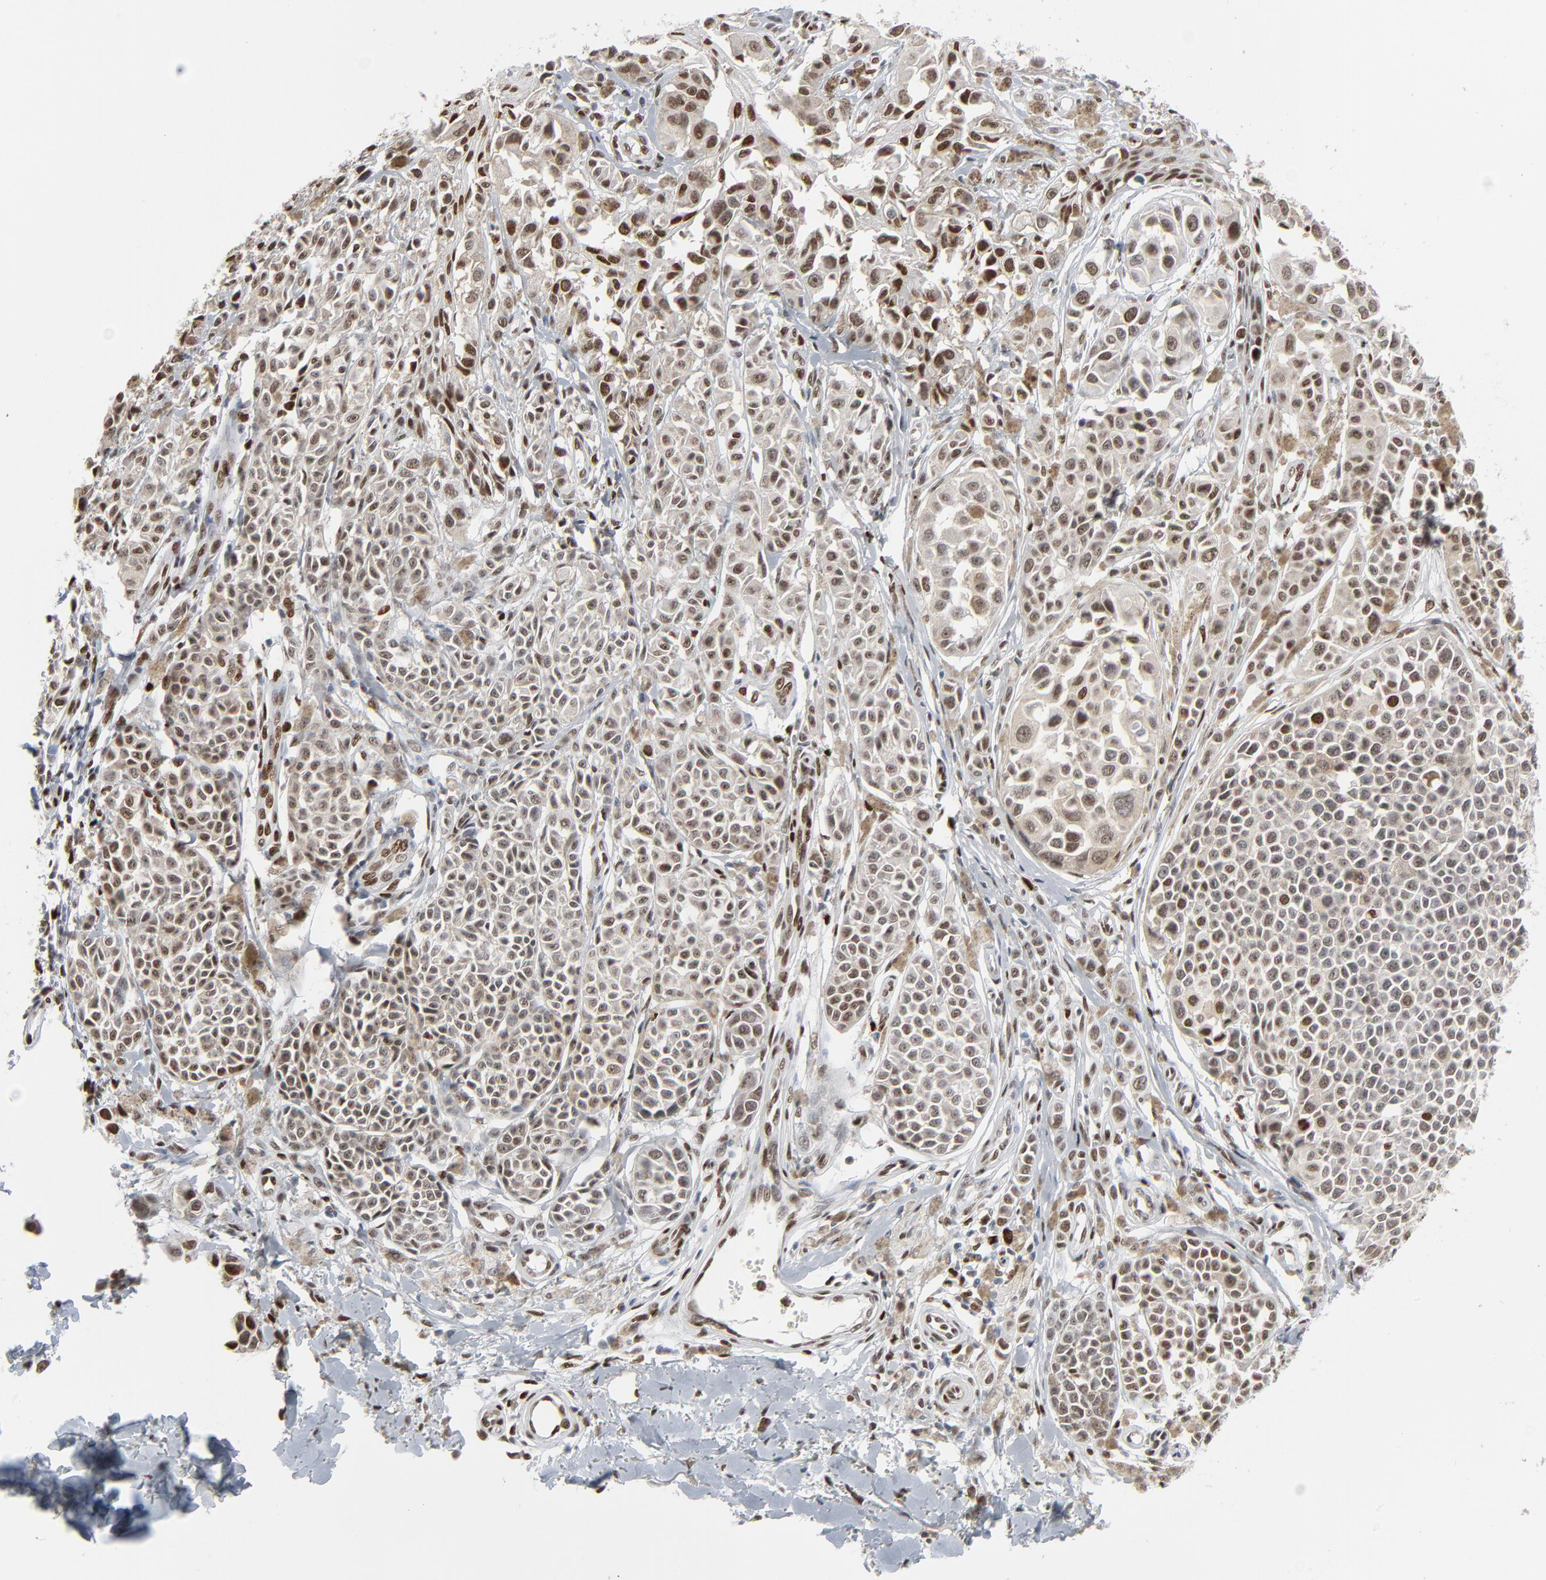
{"staining": {"intensity": "strong", "quantity": ">75%", "location": "nuclear"}, "tissue": "melanoma", "cell_type": "Tumor cells", "image_type": "cancer", "snomed": [{"axis": "morphology", "description": "Malignant melanoma, NOS"}, {"axis": "topography", "description": "Skin"}], "caption": "DAB (3,3'-diaminobenzidine) immunohistochemical staining of malignant melanoma exhibits strong nuclear protein staining in about >75% of tumor cells.", "gene": "CUX1", "patient": {"sex": "female", "age": 38}}